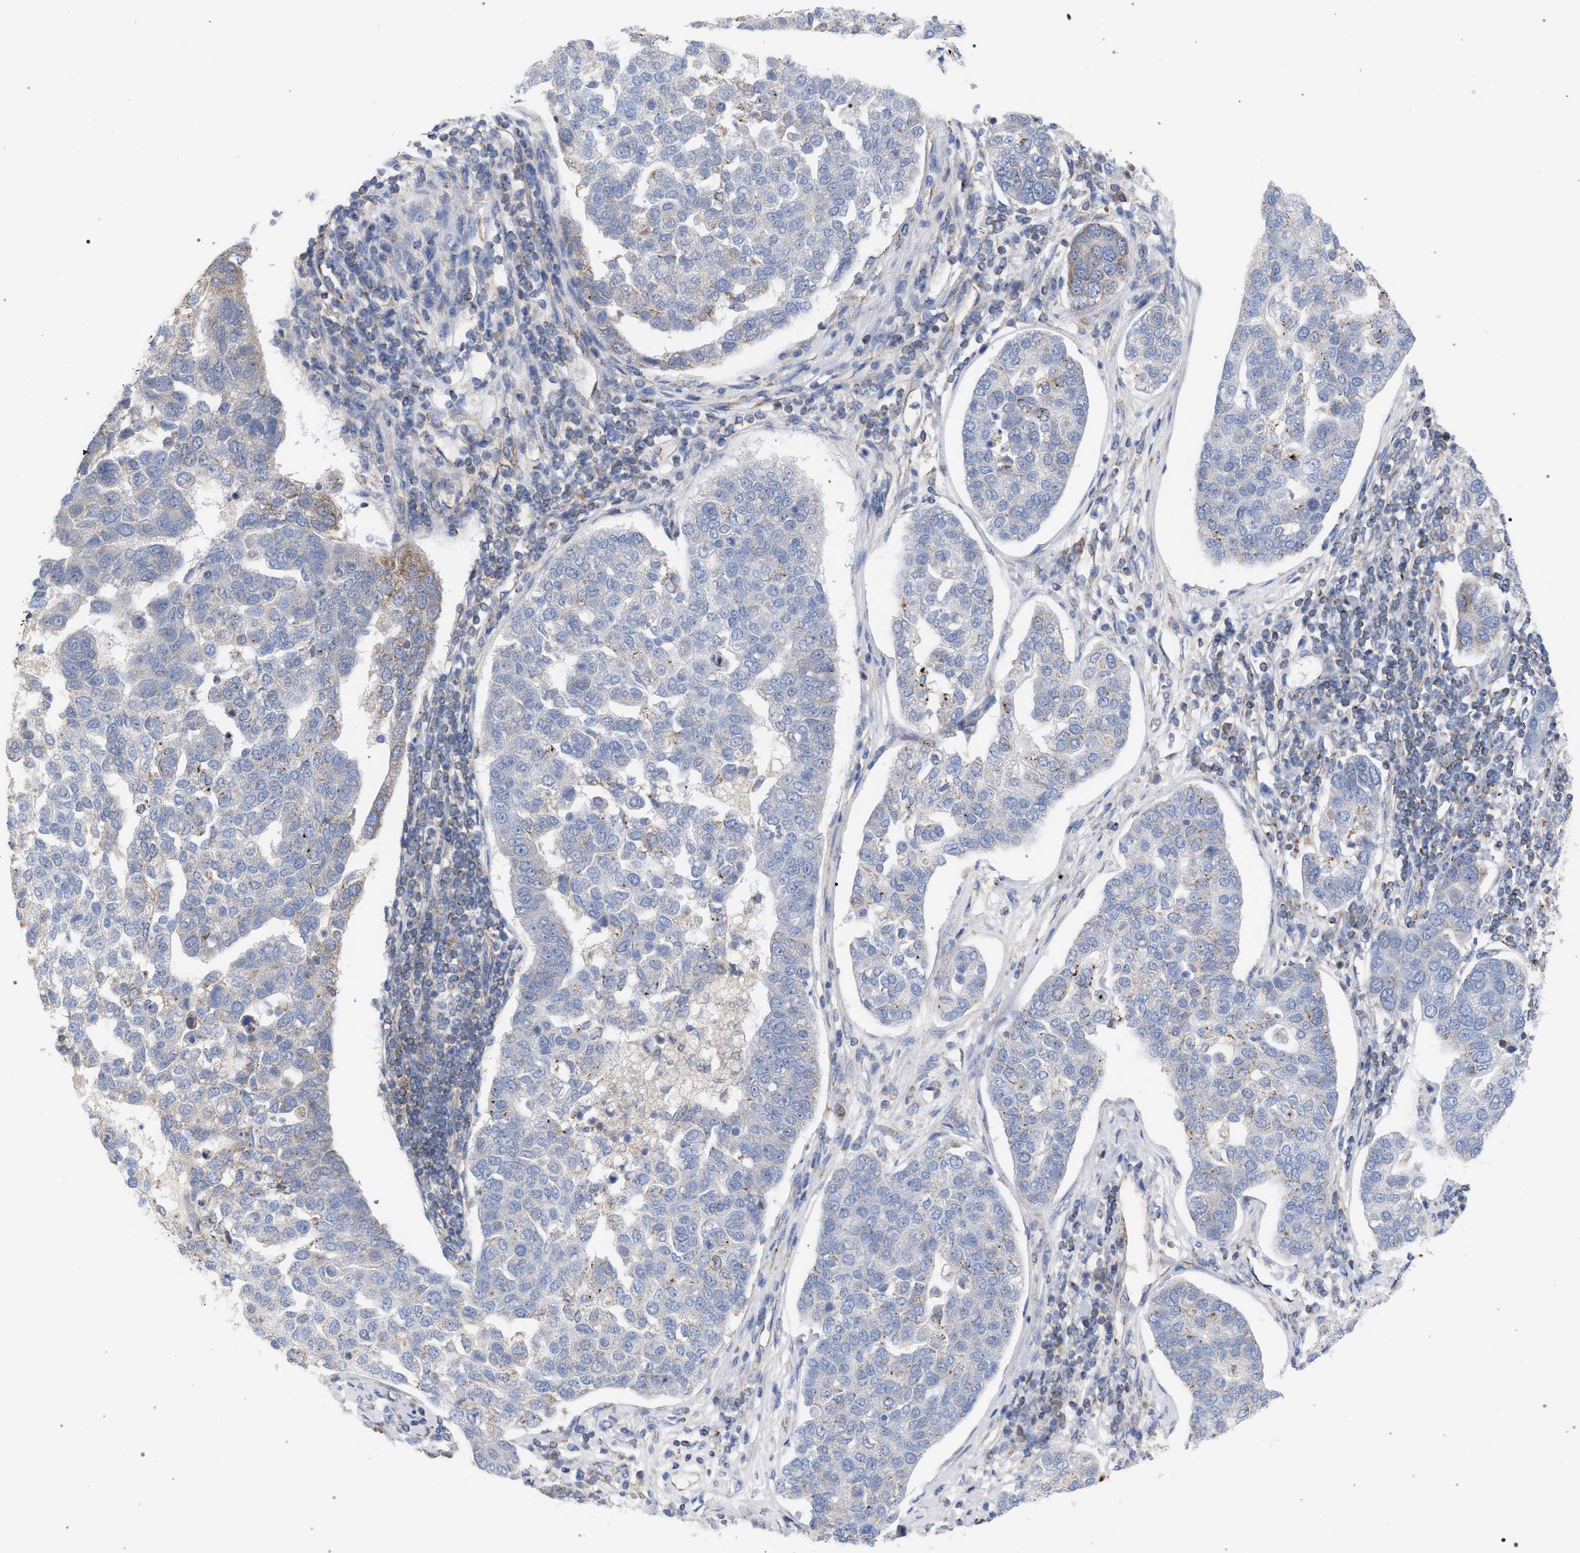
{"staining": {"intensity": "negative", "quantity": "none", "location": "none"}, "tissue": "pancreatic cancer", "cell_type": "Tumor cells", "image_type": "cancer", "snomed": [{"axis": "morphology", "description": "Adenocarcinoma, NOS"}, {"axis": "topography", "description": "Pancreas"}], "caption": "Tumor cells are negative for brown protein staining in pancreatic cancer.", "gene": "ECI2", "patient": {"sex": "female", "age": 61}}